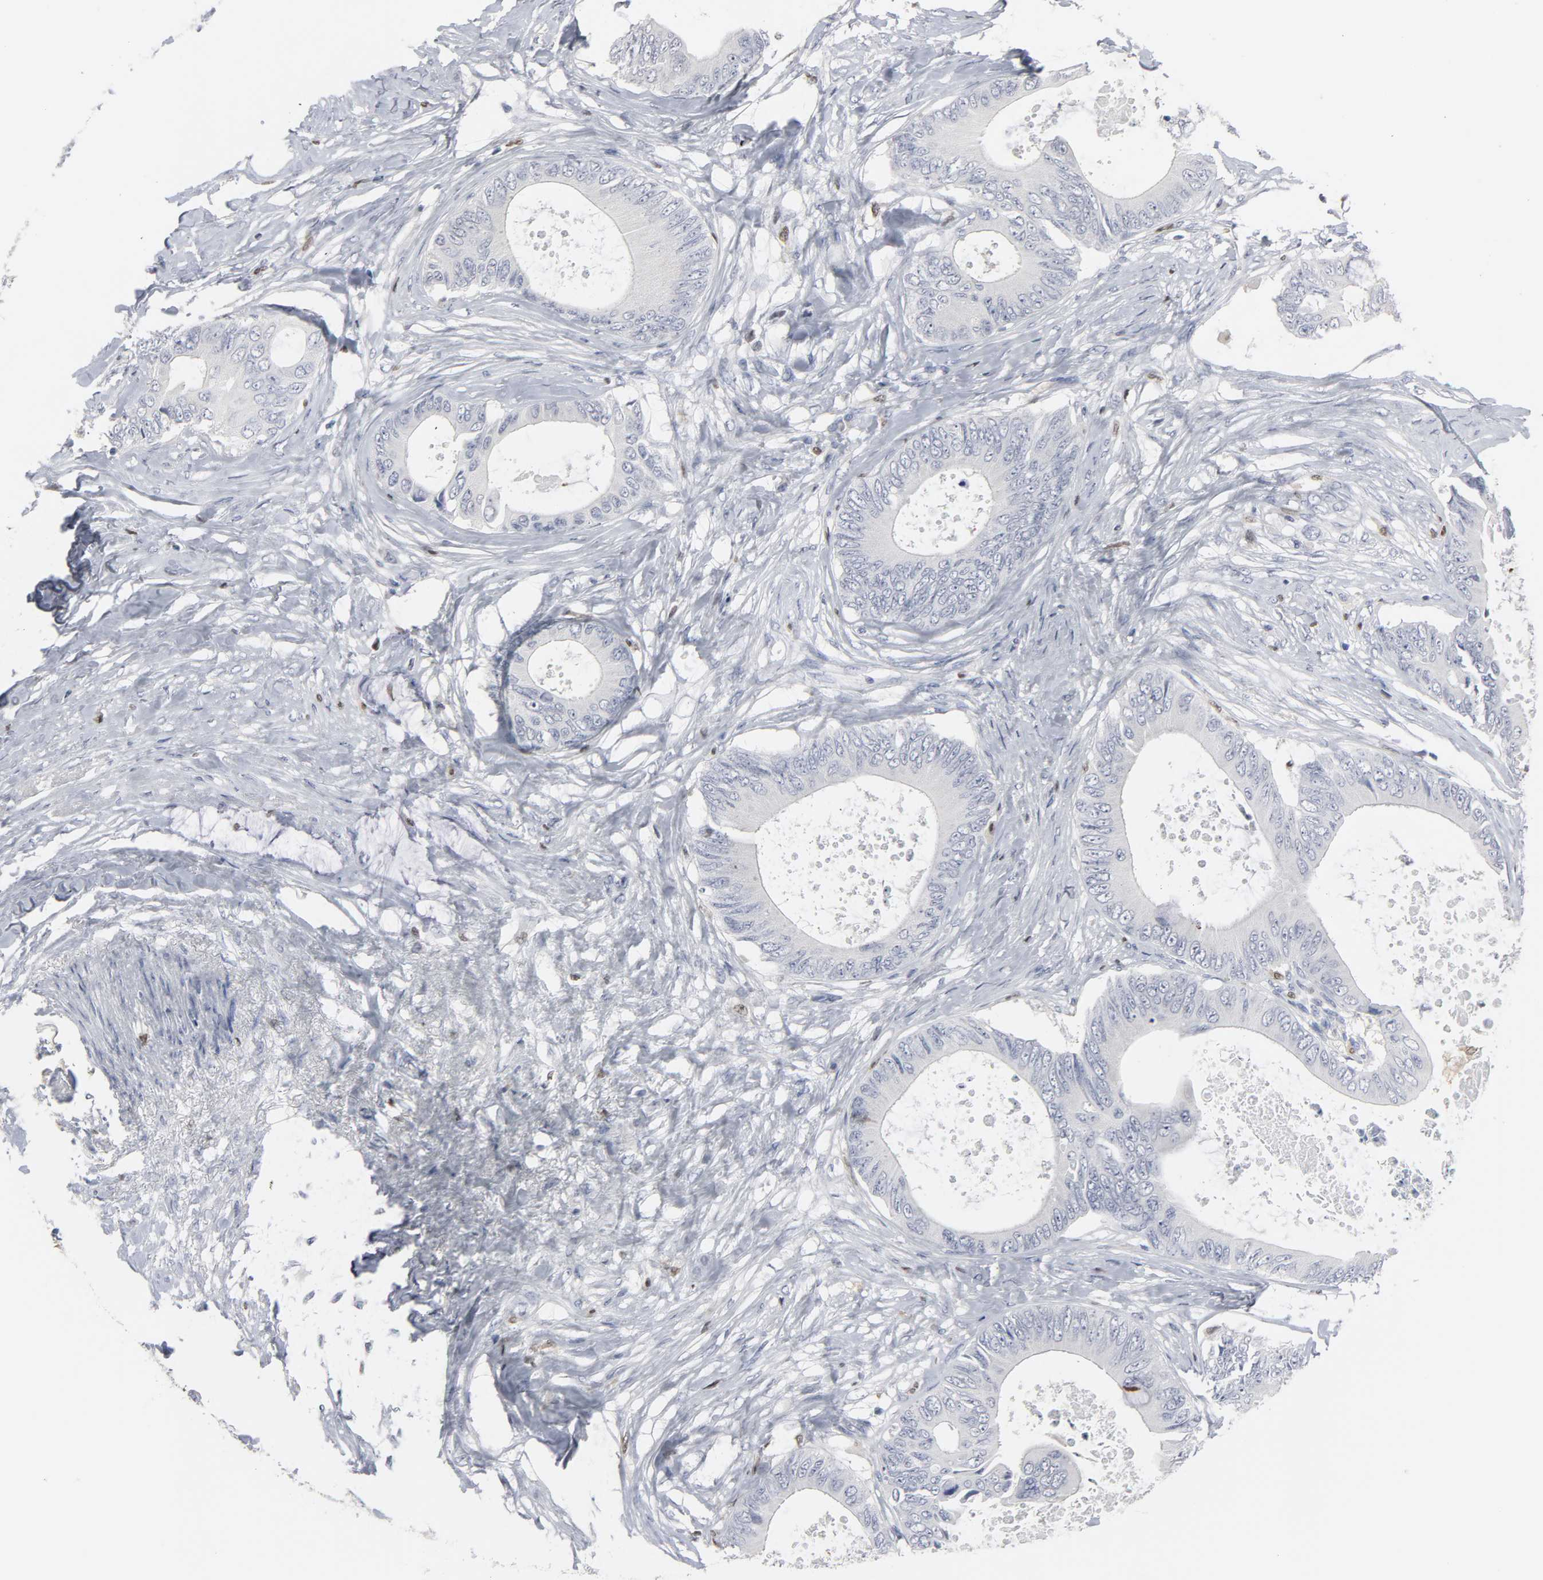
{"staining": {"intensity": "negative", "quantity": "none", "location": "none"}, "tissue": "colorectal cancer", "cell_type": "Tumor cells", "image_type": "cancer", "snomed": [{"axis": "morphology", "description": "Normal tissue, NOS"}, {"axis": "morphology", "description": "Adenocarcinoma, NOS"}, {"axis": "topography", "description": "Rectum"}, {"axis": "topography", "description": "Peripheral nerve tissue"}], "caption": "Immunohistochemical staining of human colorectal adenocarcinoma reveals no significant expression in tumor cells.", "gene": "SPI1", "patient": {"sex": "female", "age": 77}}